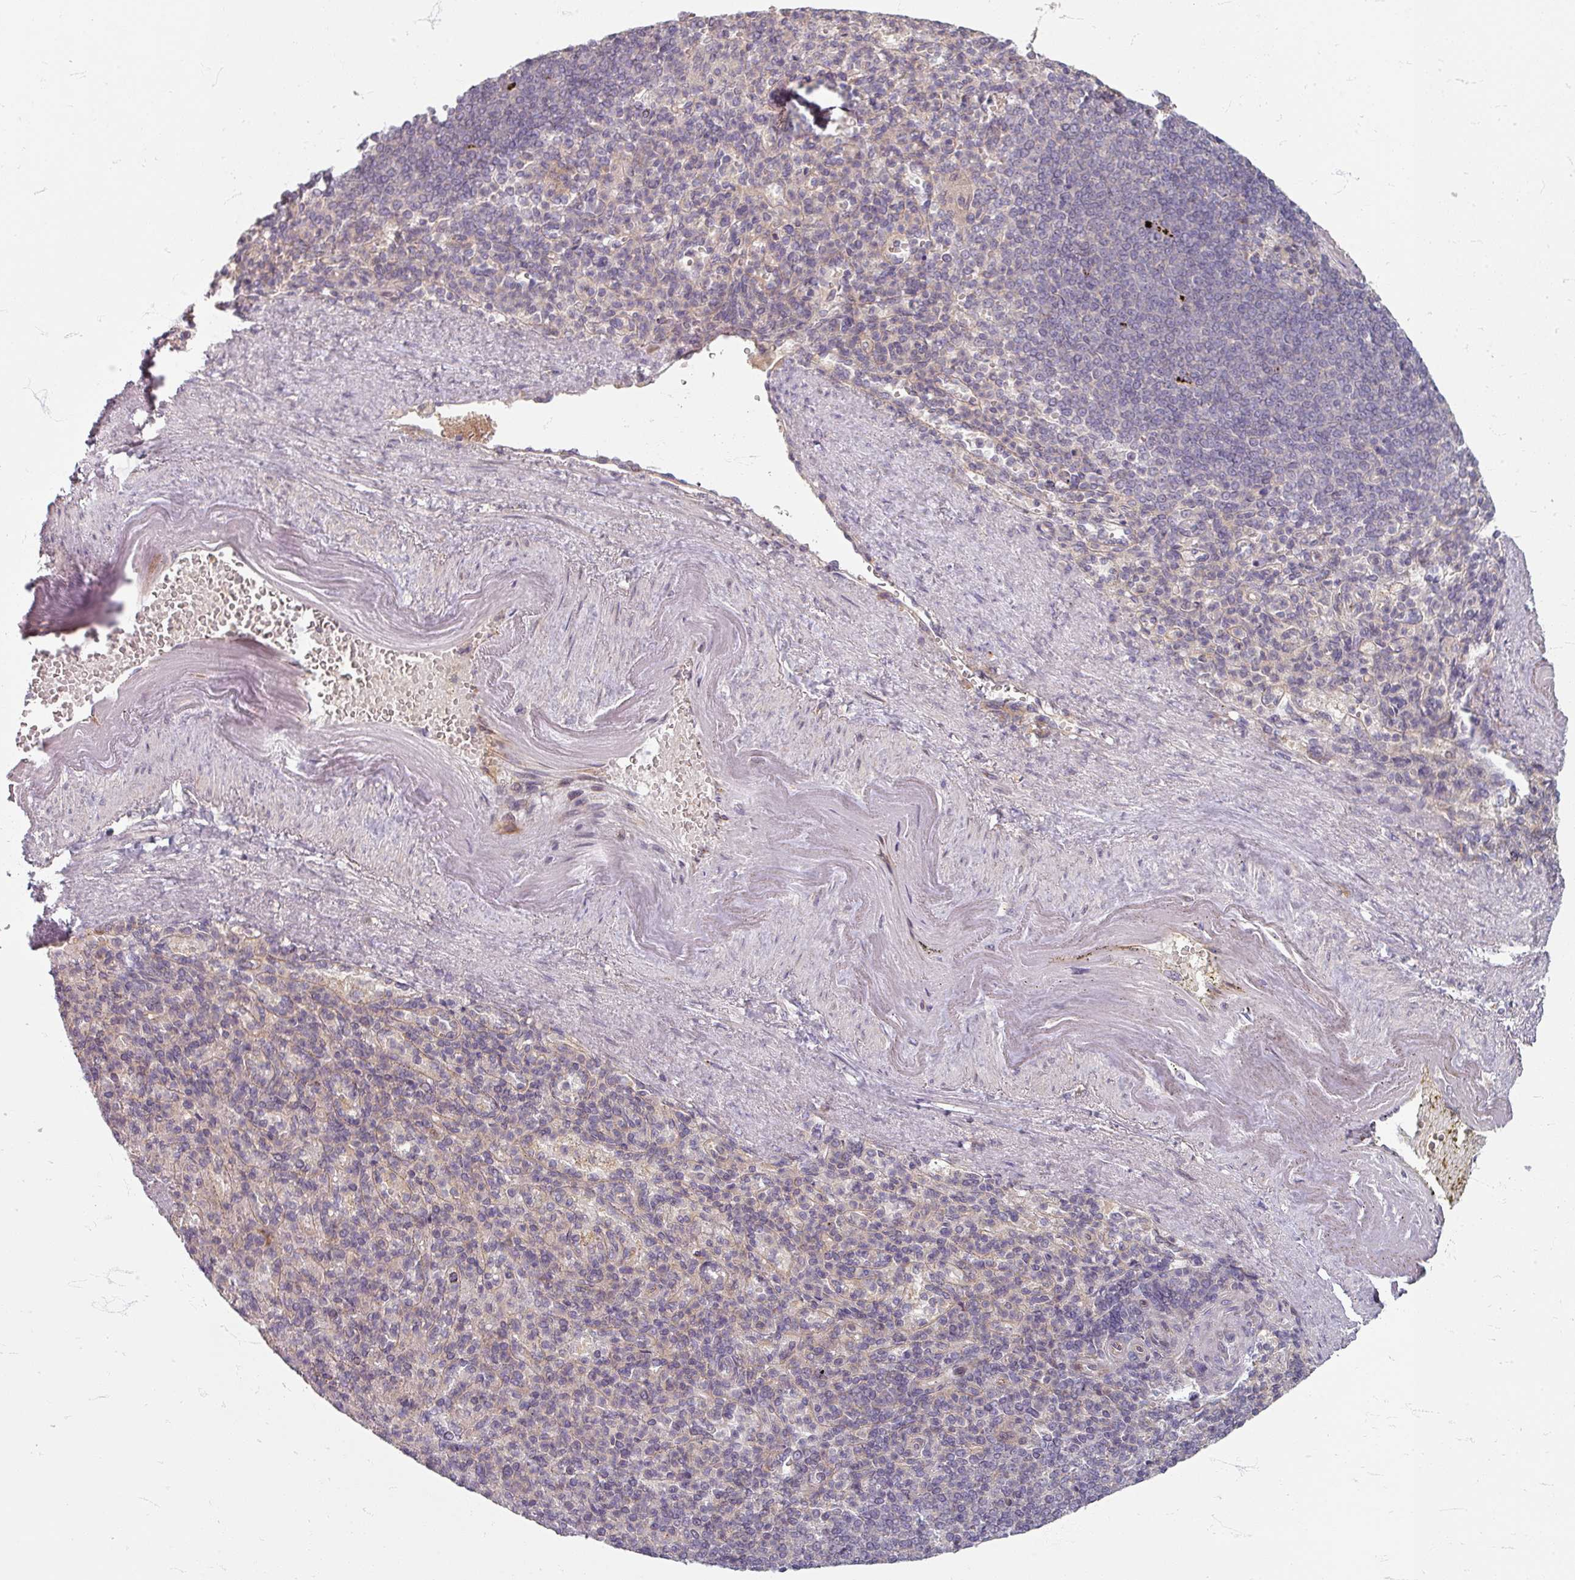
{"staining": {"intensity": "weak", "quantity": "<25%", "location": "cytoplasmic/membranous"}, "tissue": "spleen", "cell_type": "Cells in red pulp", "image_type": "normal", "snomed": [{"axis": "morphology", "description": "Normal tissue, NOS"}, {"axis": "topography", "description": "Spleen"}], "caption": "Immunohistochemistry of normal human spleen displays no expression in cells in red pulp.", "gene": "STAM", "patient": {"sex": "female", "age": 74}}